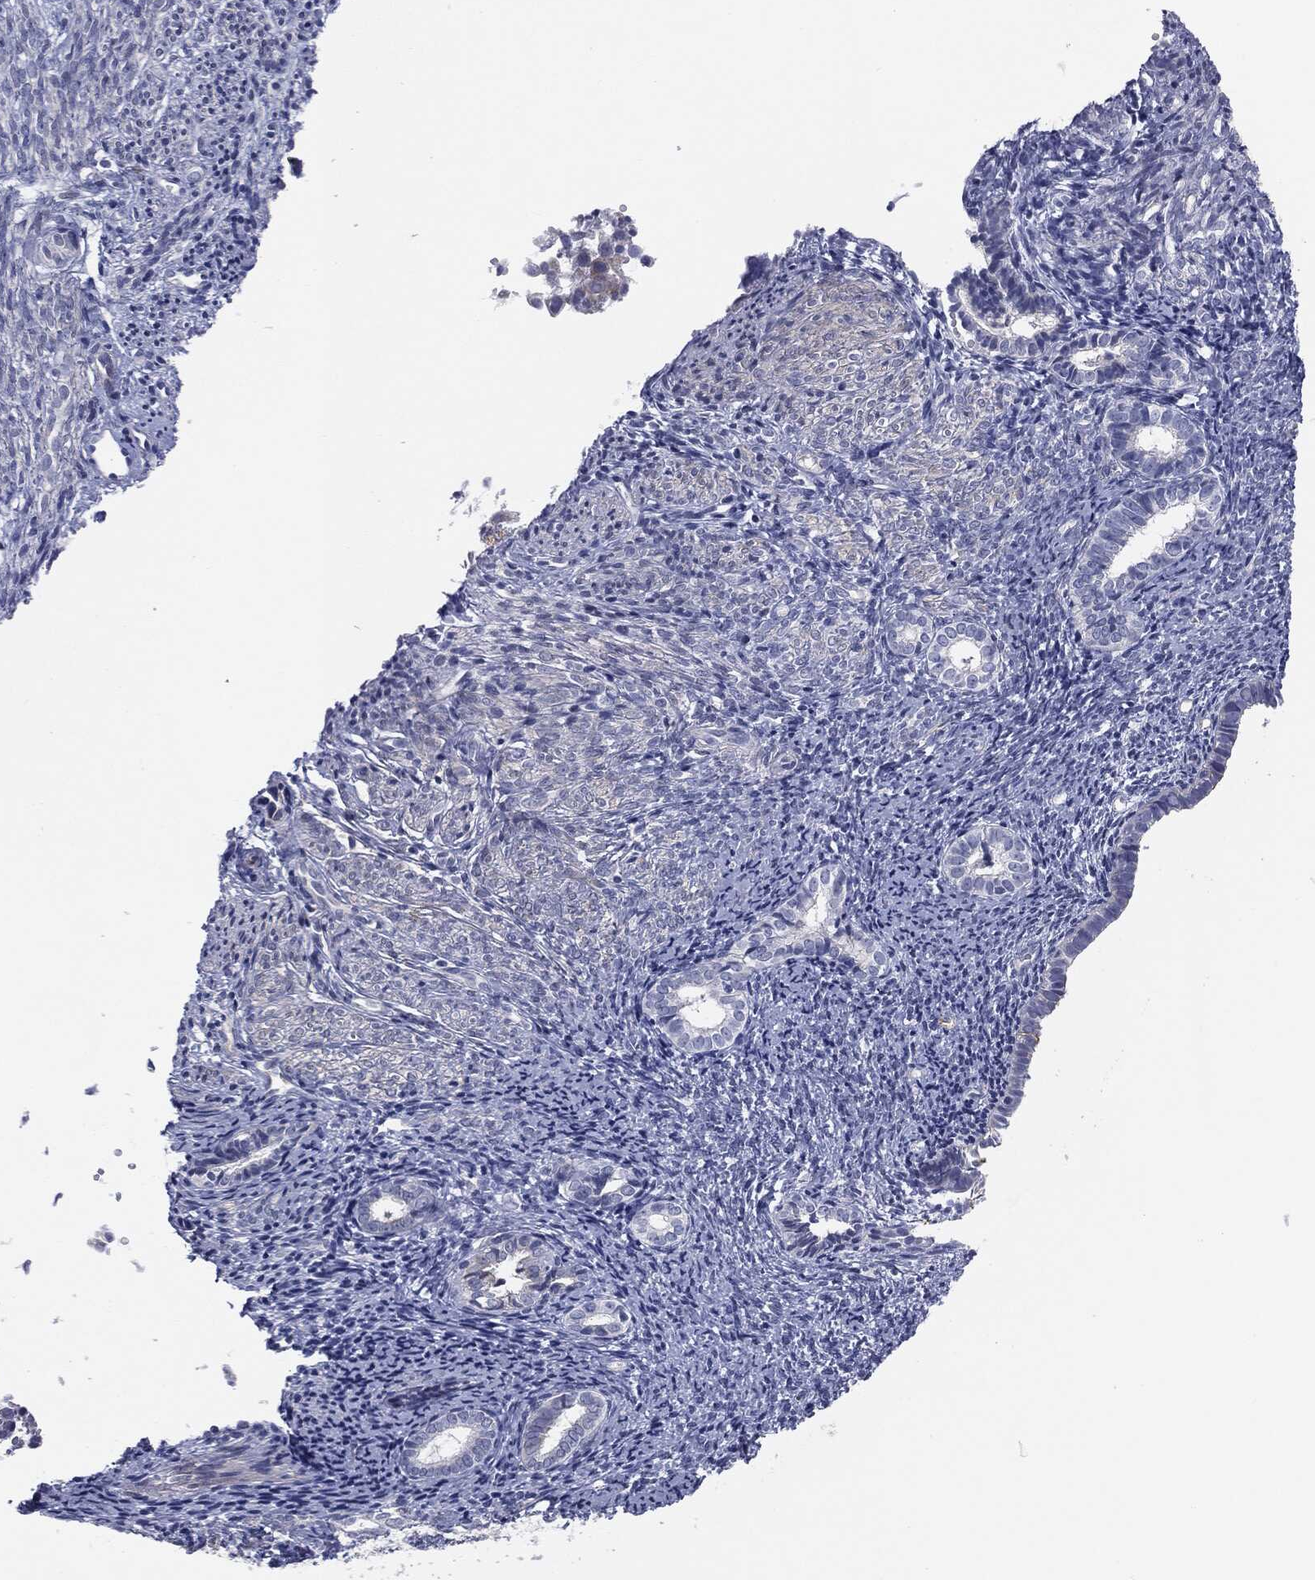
{"staining": {"intensity": "negative", "quantity": "none", "location": "none"}, "tissue": "endometrial cancer", "cell_type": "Tumor cells", "image_type": "cancer", "snomed": [{"axis": "morphology", "description": "Adenocarcinoma, NOS"}, {"axis": "topography", "description": "Endometrium"}], "caption": "An IHC image of endometrial cancer (adenocarcinoma) is shown. There is no staining in tumor cells of endometrial cancer (adenocarcinoma).", "gene": "KRT5", "patient": {"sex": "female", "age": 56}}